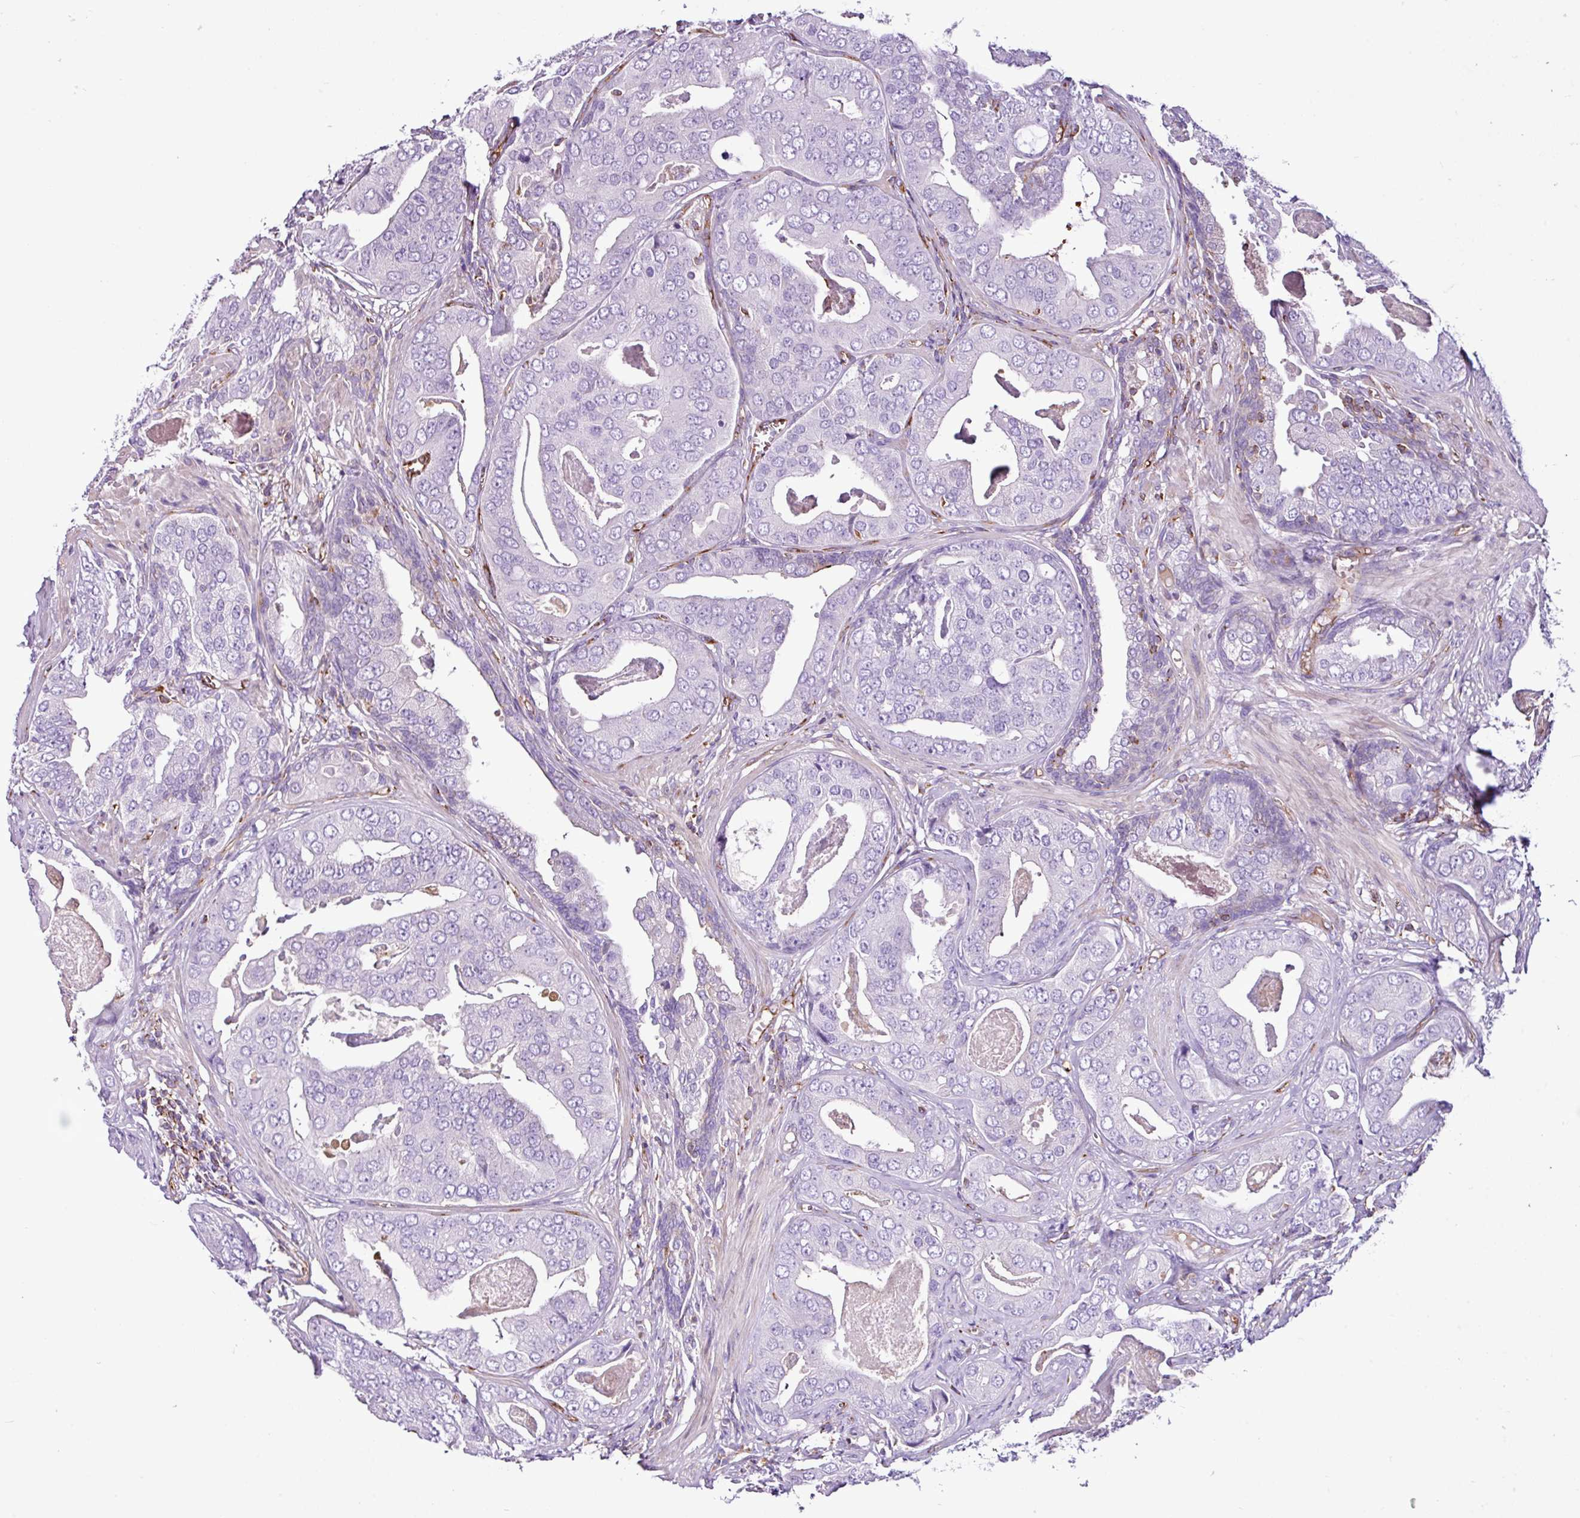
{"staining": {"intensity": "negative", "quantity": "none", "location": "none"}, "tissue": "prostate cancer", "cell_type": "Tumor cells", "image_type": "cancer", "snomed": [{"axis": "morphology", "description": "Adenocarcinoma, High grade"}, {"axis": "topography", "description": "Prostate"}], "caption": "This is an IHC micrograph of human prostate cancer. There is no expression in tumor cells.", "gene": "EME2", "patient": {"sex": "male", "age": 71}}